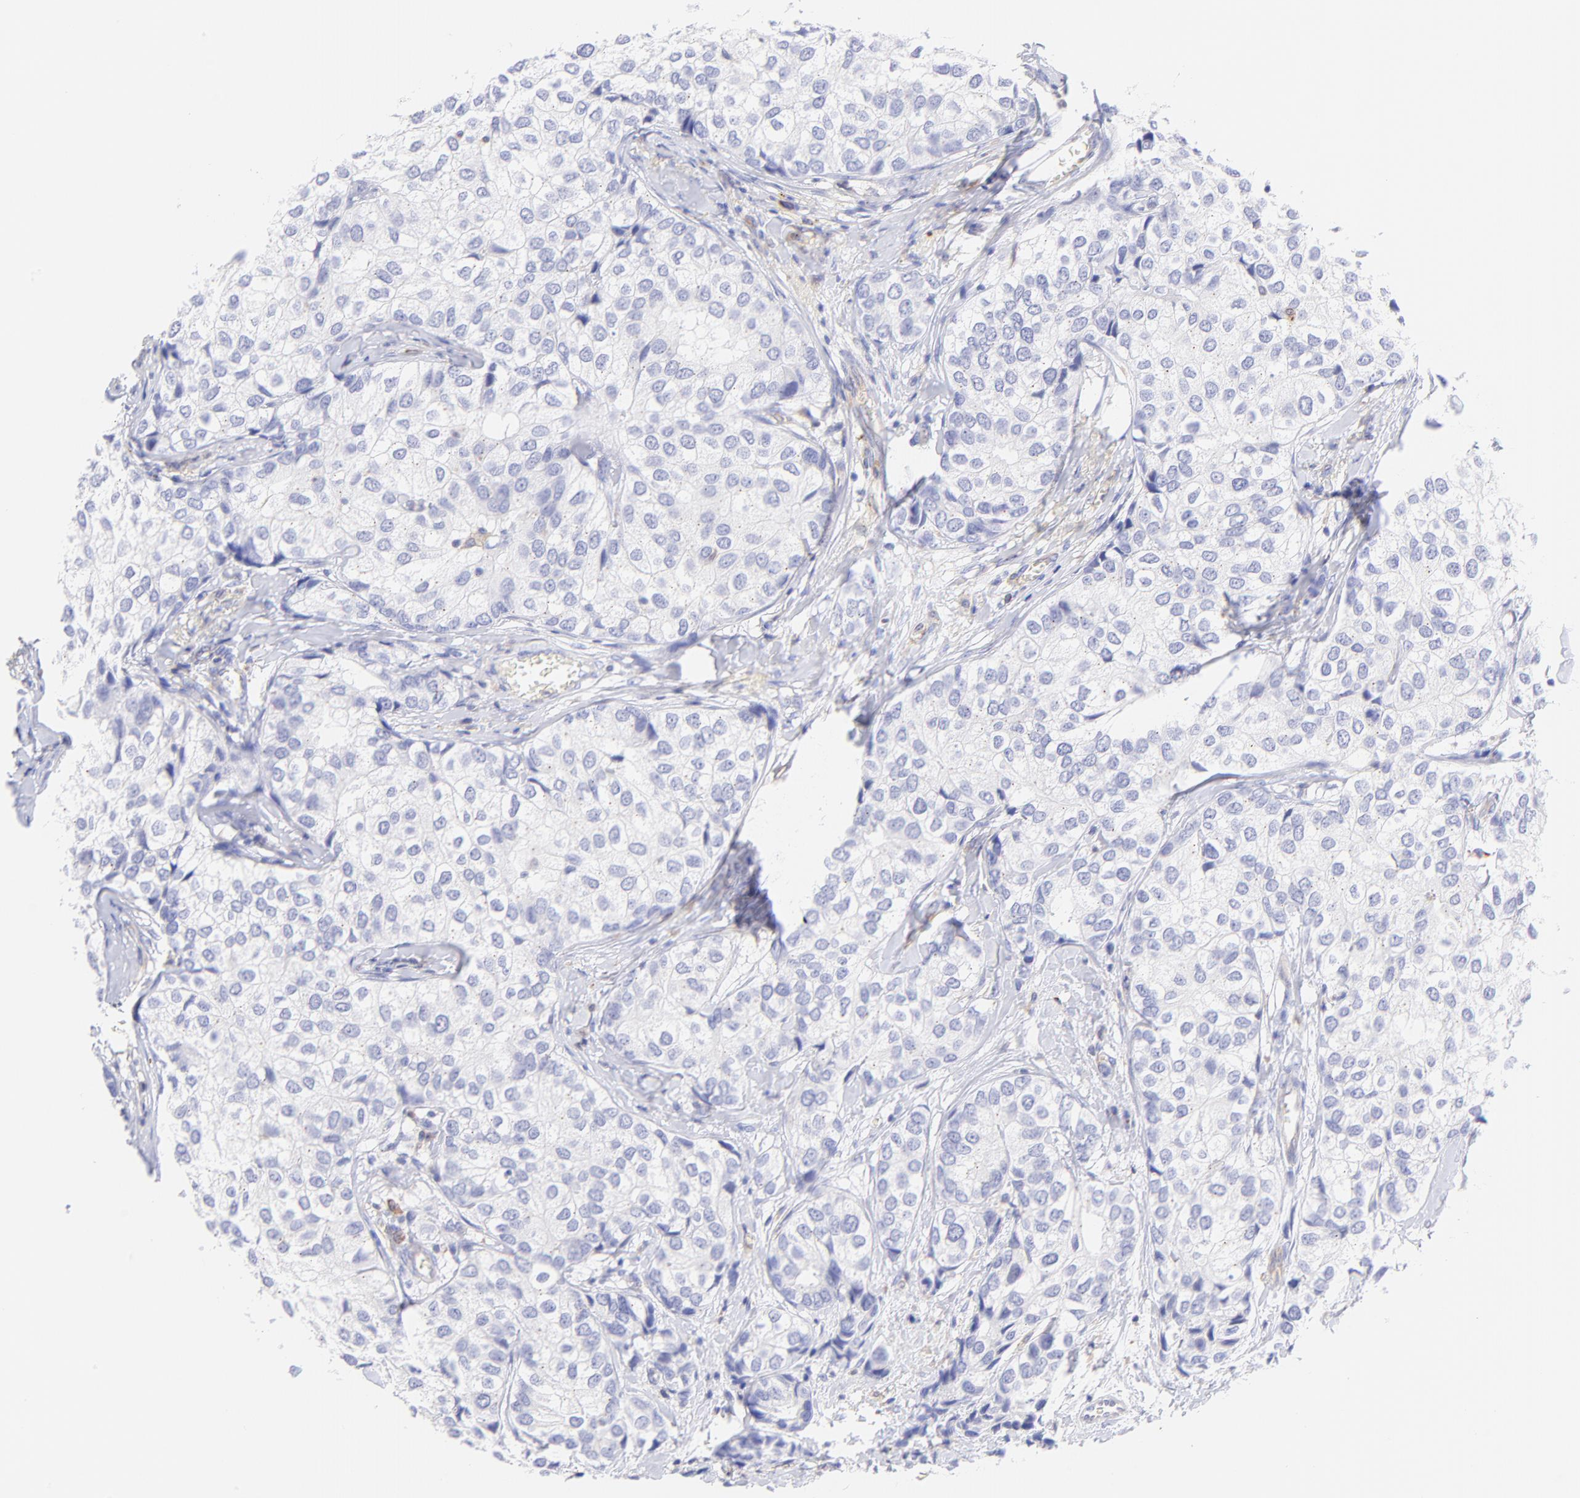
{"staining": {"intensity": "negative", "quantity": "none", "location": "none"}, "tissue": "breast cancer", "cell_type": "Tumor cells", "image_type": "cancer", "snomed": [{"axis": "morphology", "description": "Duct carcinoma"}, {"axis": "topography", "description": "Breast"}], "caption": "High magnification brightfield microscopy of infiltrating ductal carcinoma (breast) stained with DAB (3,3'-diaminobenzidine) (brown) and counterstained with hematoxylin (blue): tumor cells show no significant staining.", "gene": "IRAG2", "patient": {"sex": "female", "age": 68}}